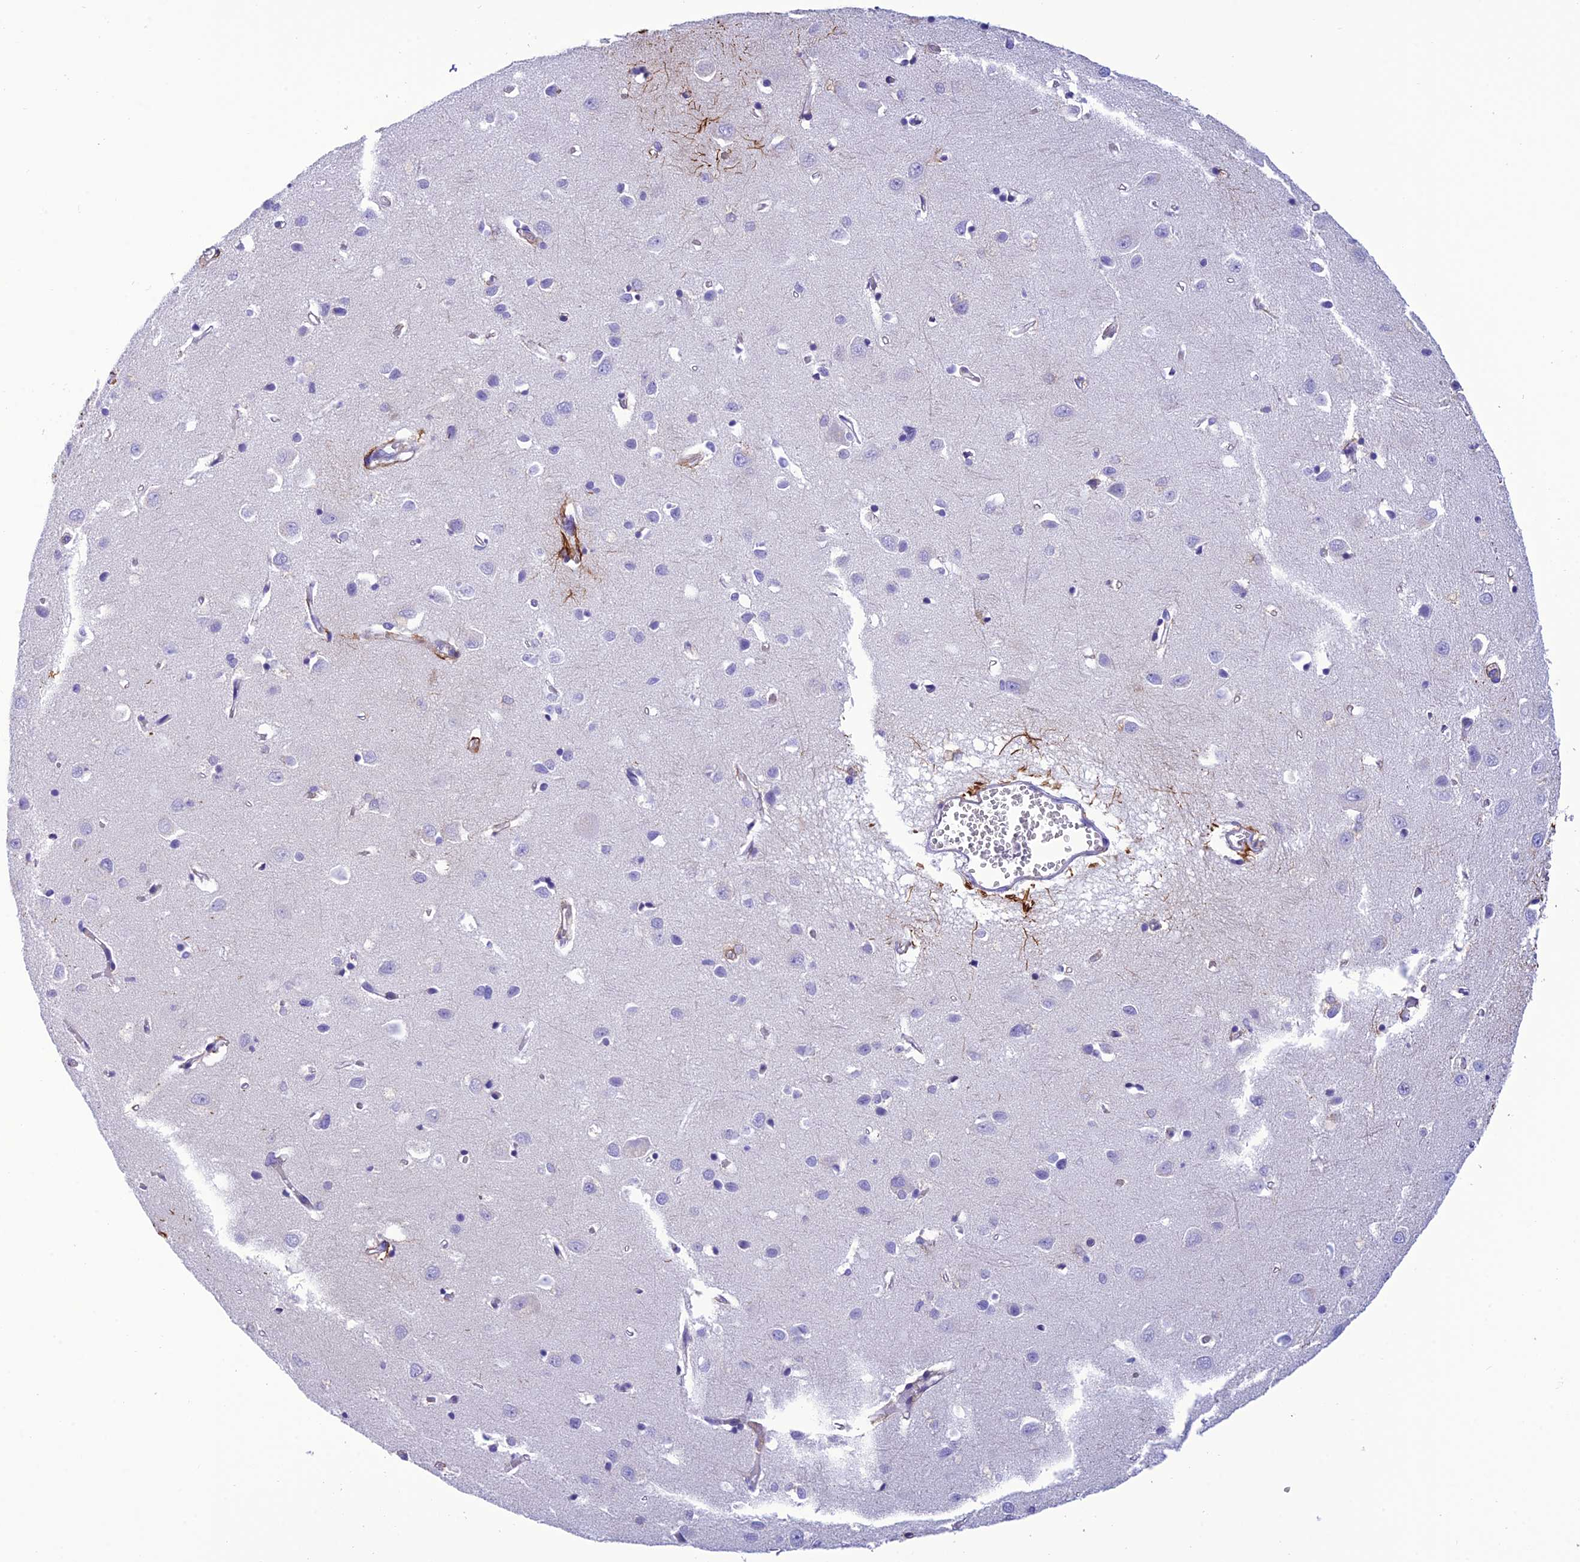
{"staining": {"intensity": "negative", "quantity": "none", "location": "none"}, "tissue": "cerebral cortex", "cell_type": "Endothelial cells", "image_type": "normal", "snomed": [{"axis": "morphology", "description": "Normal tissue, NOS"}, {"axis": "topography", "description": "Cerebral cortex"}], "caption": "The image displays no significant expression in endothelial cells of cerebral cortex.", "gene": "C17orf67", "patient": {"sex": "female", "age": 64}}